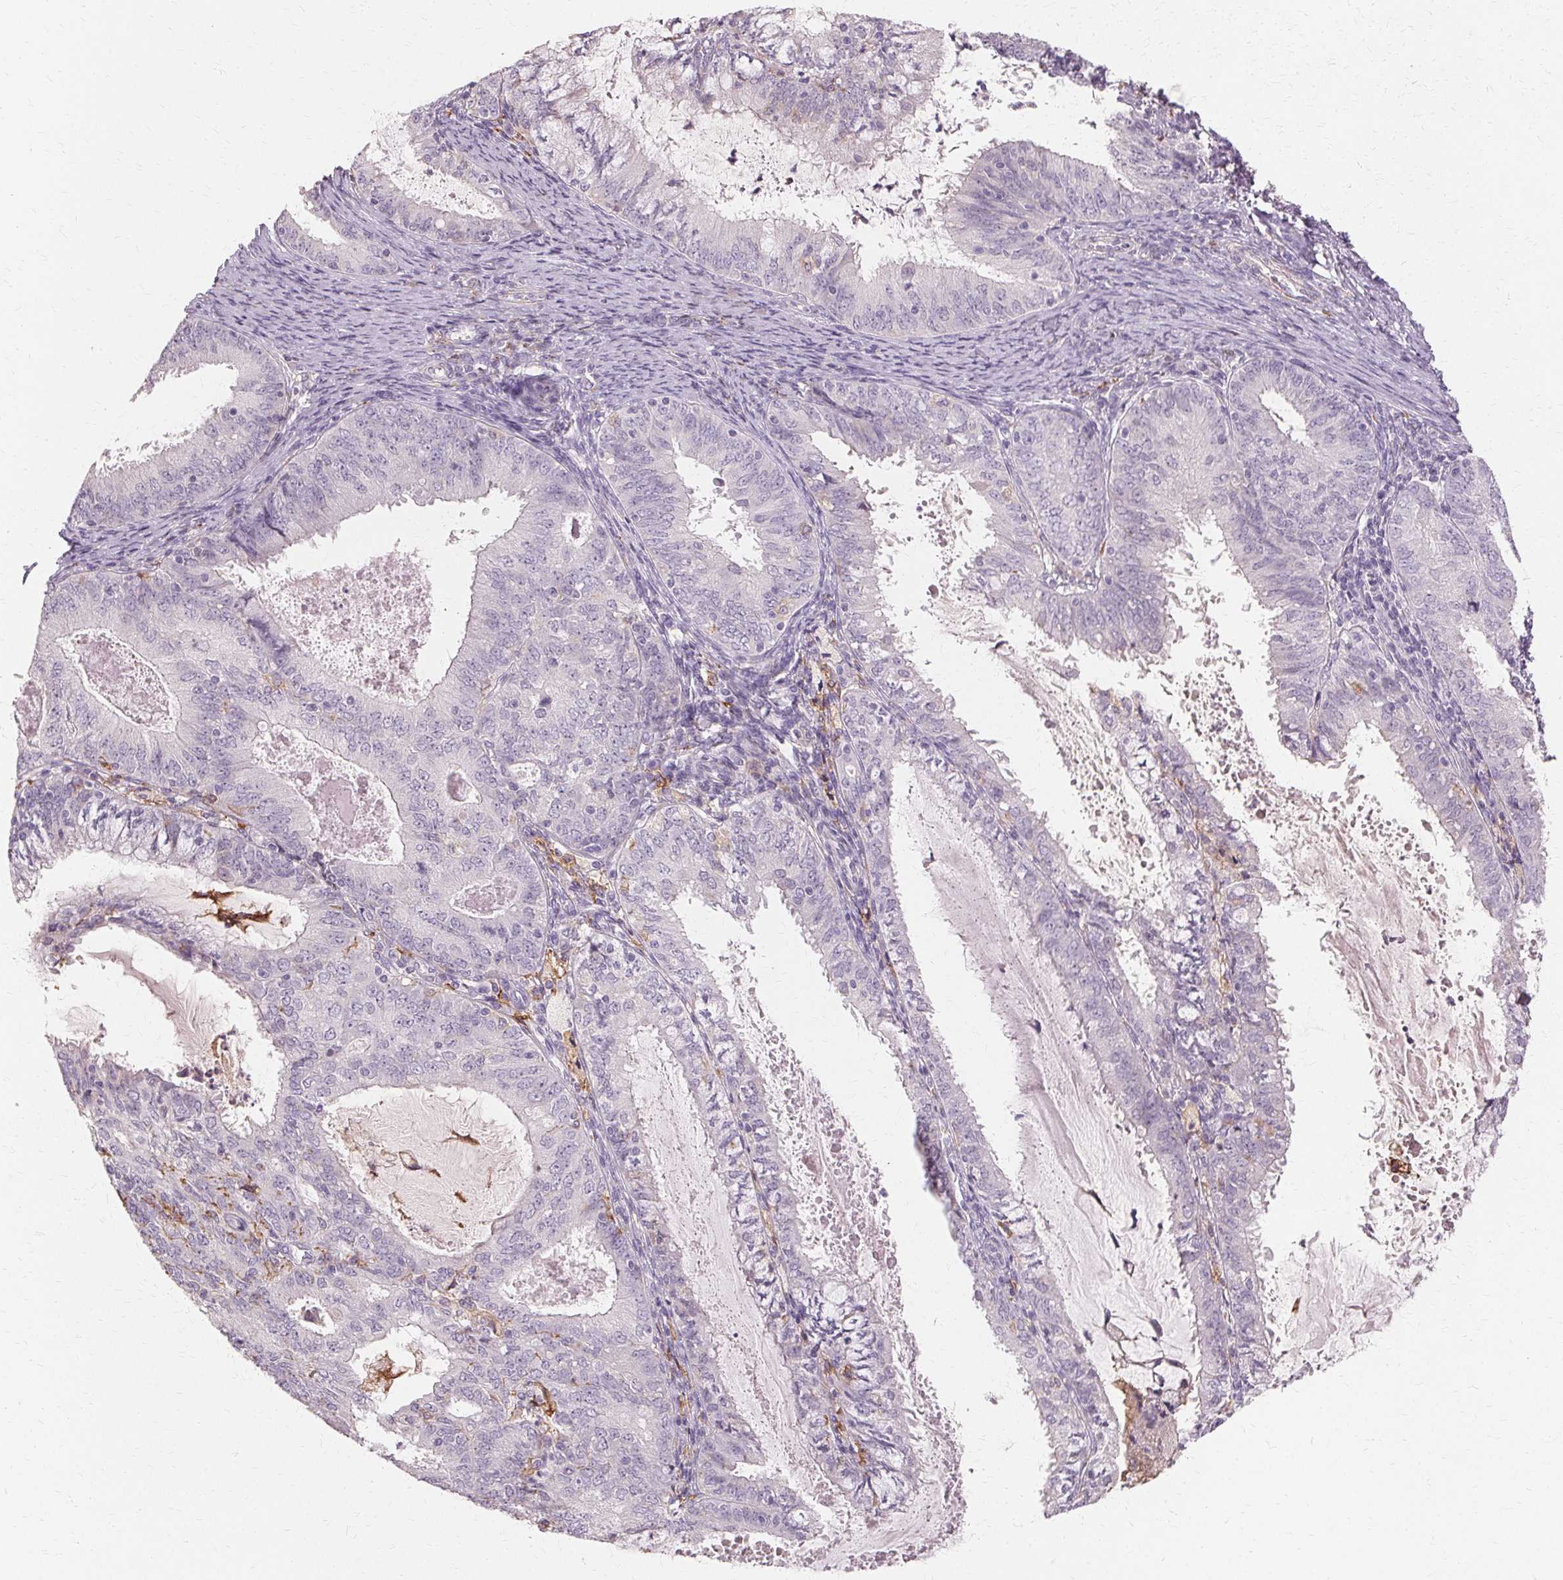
{"staining": {"intensity": "negative", "quantity": "none", "location": "none"}, "tissue": "endometrial cancer", "cell_type": "Tumor cells", "image_type": "cancer", "snomed": [{"axis": "morphology", "description": "Adenocarcinoma, NOS"}, {"axis": "topography", "description": "Endometrium"}], "caption": "This is a photomicrograph of immunohistochemistry (IHC) staining of adenocarcinoma (endometrial), which shows no positivity in tumor cells.", "gene": "IFNGR1", "patient": {"sex": "female", "age": 57}}